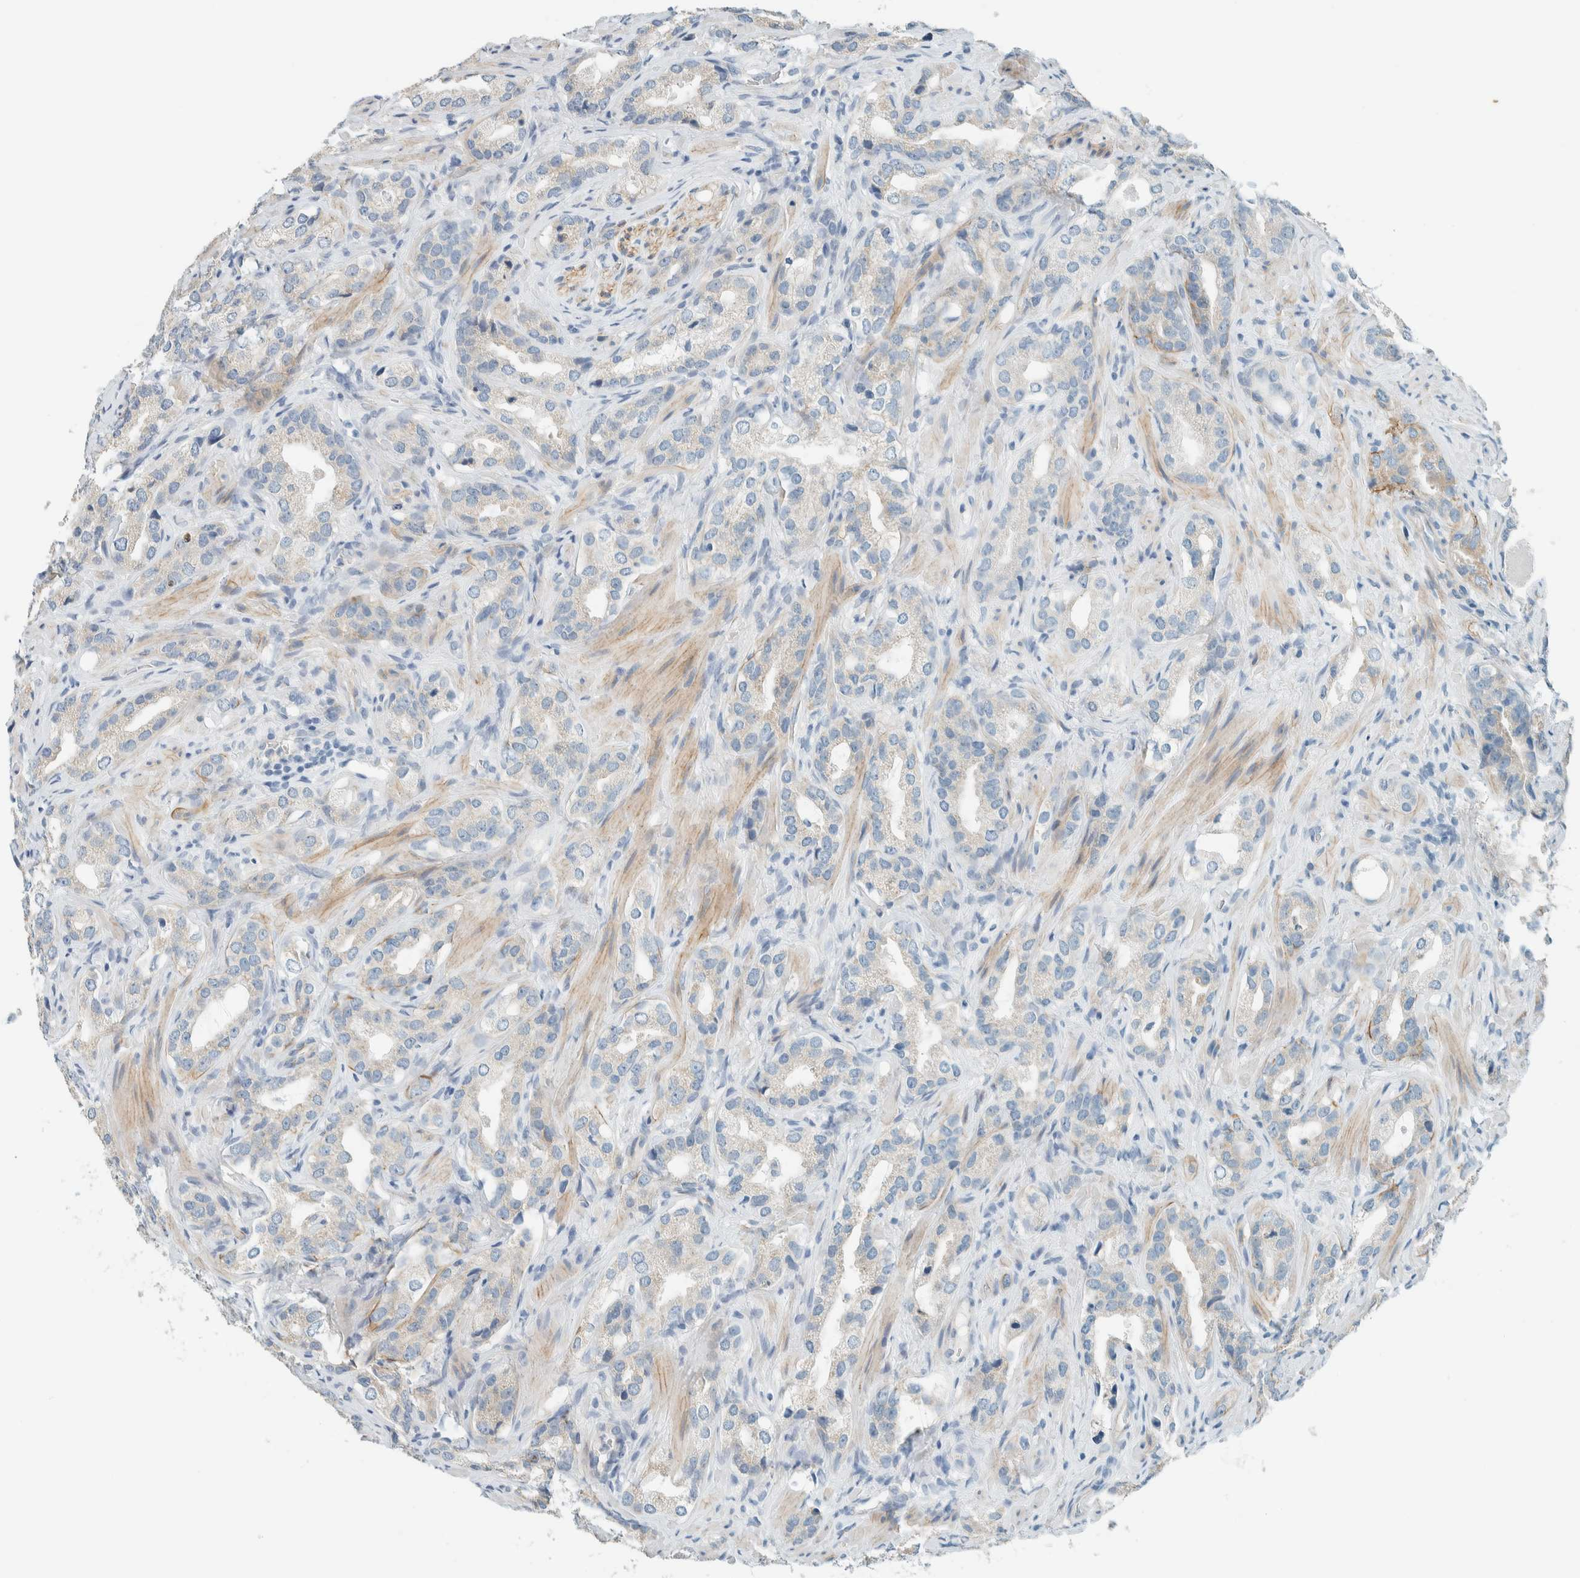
{"staining": {"intensity": "weak", "quantity": "<25%", "location": "cytoplasmic/membranous"}, "tissue": "prostate cancer", "cell_type": "Tumor cells", "image_type": "cancer", "snomed": [{"axis": "morphology", "description": "Adenocarcinoma, High grade"}, {"axis": "topography", "description": "Prostate"}], "caption": "Immunohistochemistry of human prostate cancer (adenocarcinoma (high-grade)) exhibits no expression in tumor cells. (Brightfield microscopy of DAB (3,3'-diaminobenzidine) immunohistochemistry at high magnification).", "gene": "SLFN12", "patient": {"sex": "male", "age": 63}}